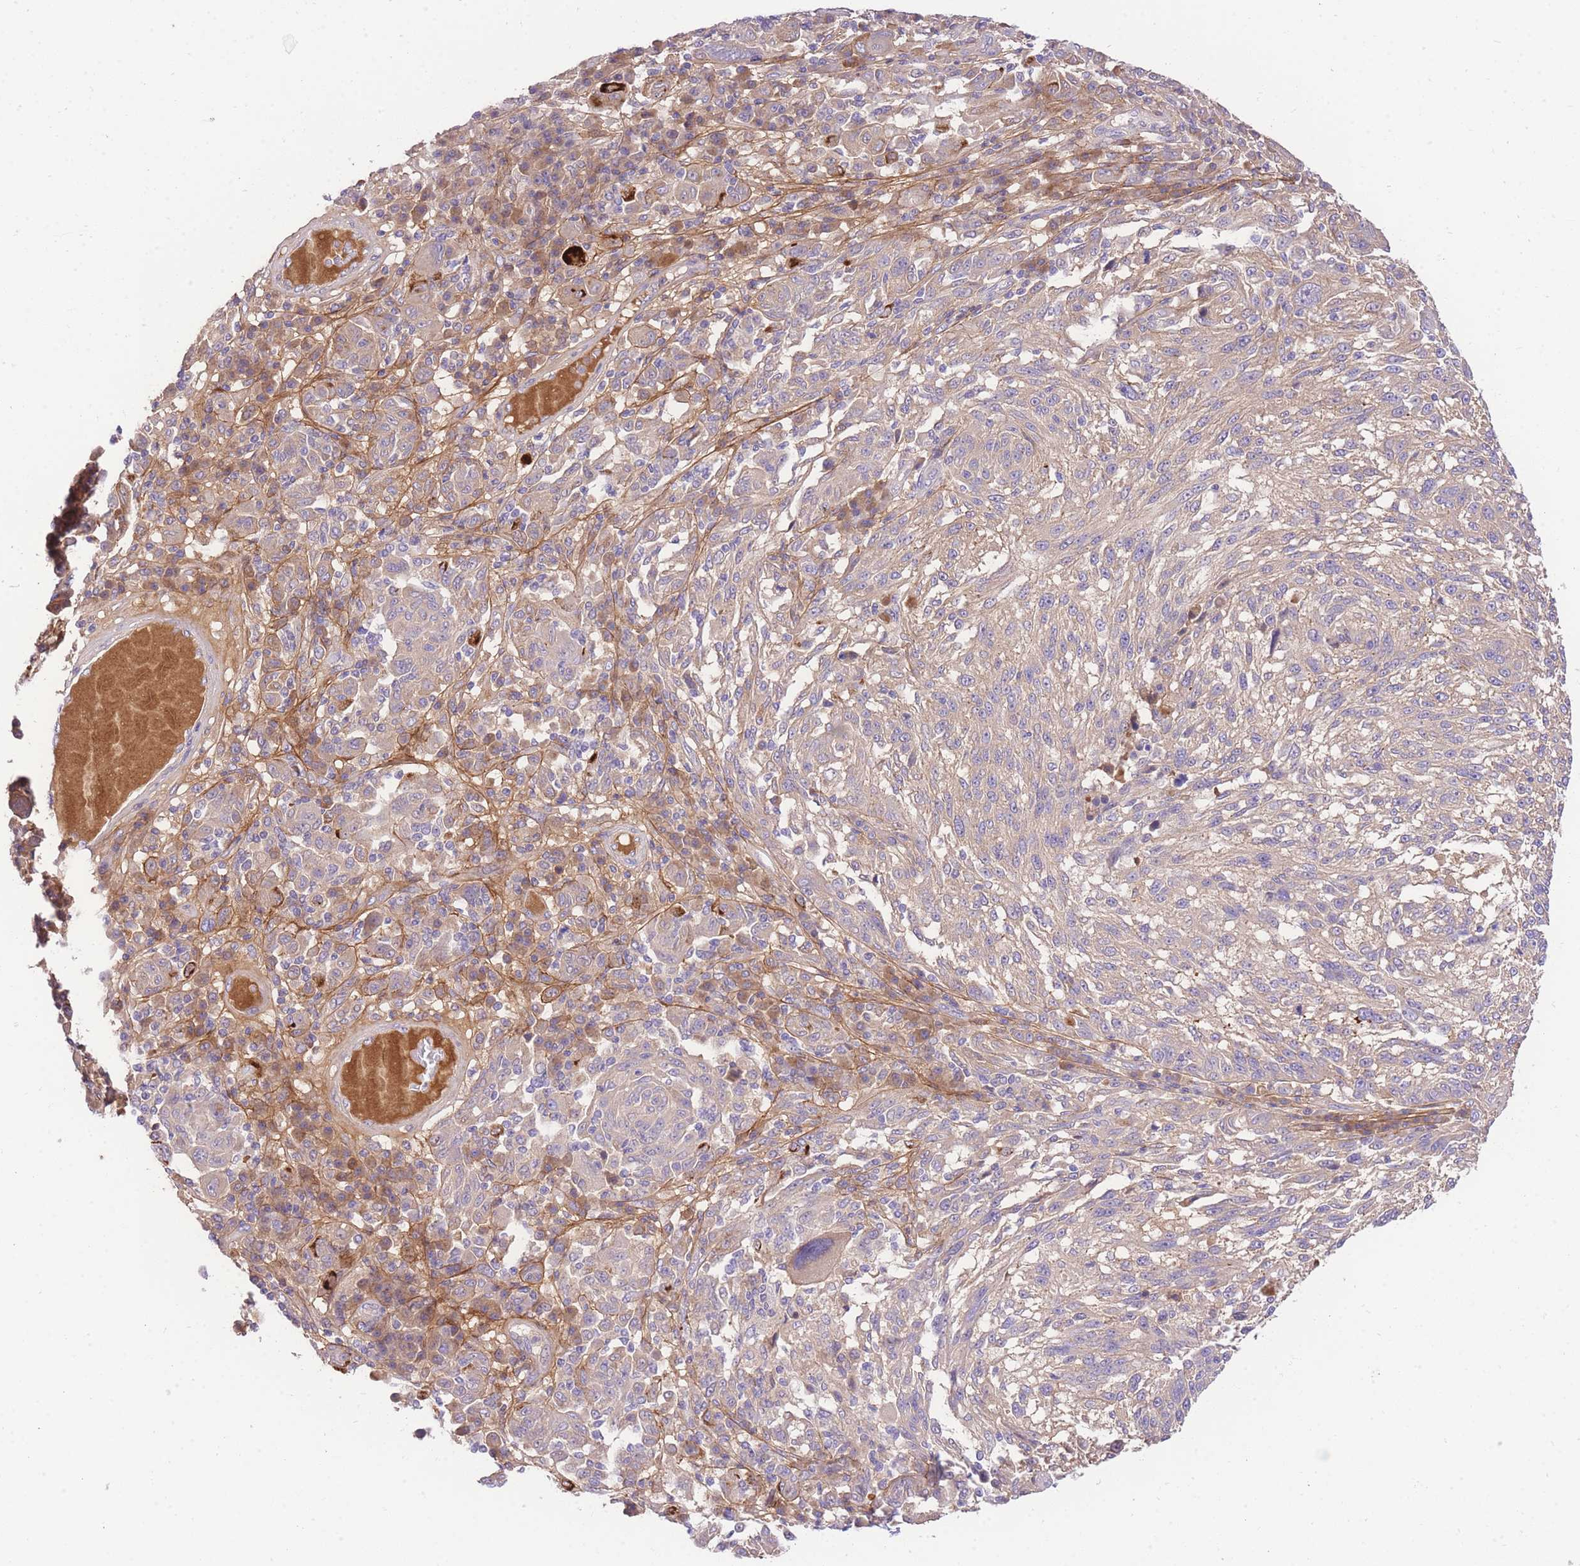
{"staining": {"intensity": "weak", "quantity": "25%-75%", "location": "cytoplasmic/membranous"}, "tissue": "melanoma", "cell_type": "Tumor cells", "image_type": "cancer", "snomed": [{"axis": "morphology", "description": "Malignant melanoma, NOS"}, {"axis": "topography", "description": "Skin"}], "caption": "Immunohistochemical staining of malignant melanoma reveals low levels of weak cytoplasmic/membranous staining in about 25%-75% of tumor cells. Nuclei are stained in blue.", "gene": "LIPH", "patient": {"sex": "male", "age": 53}}